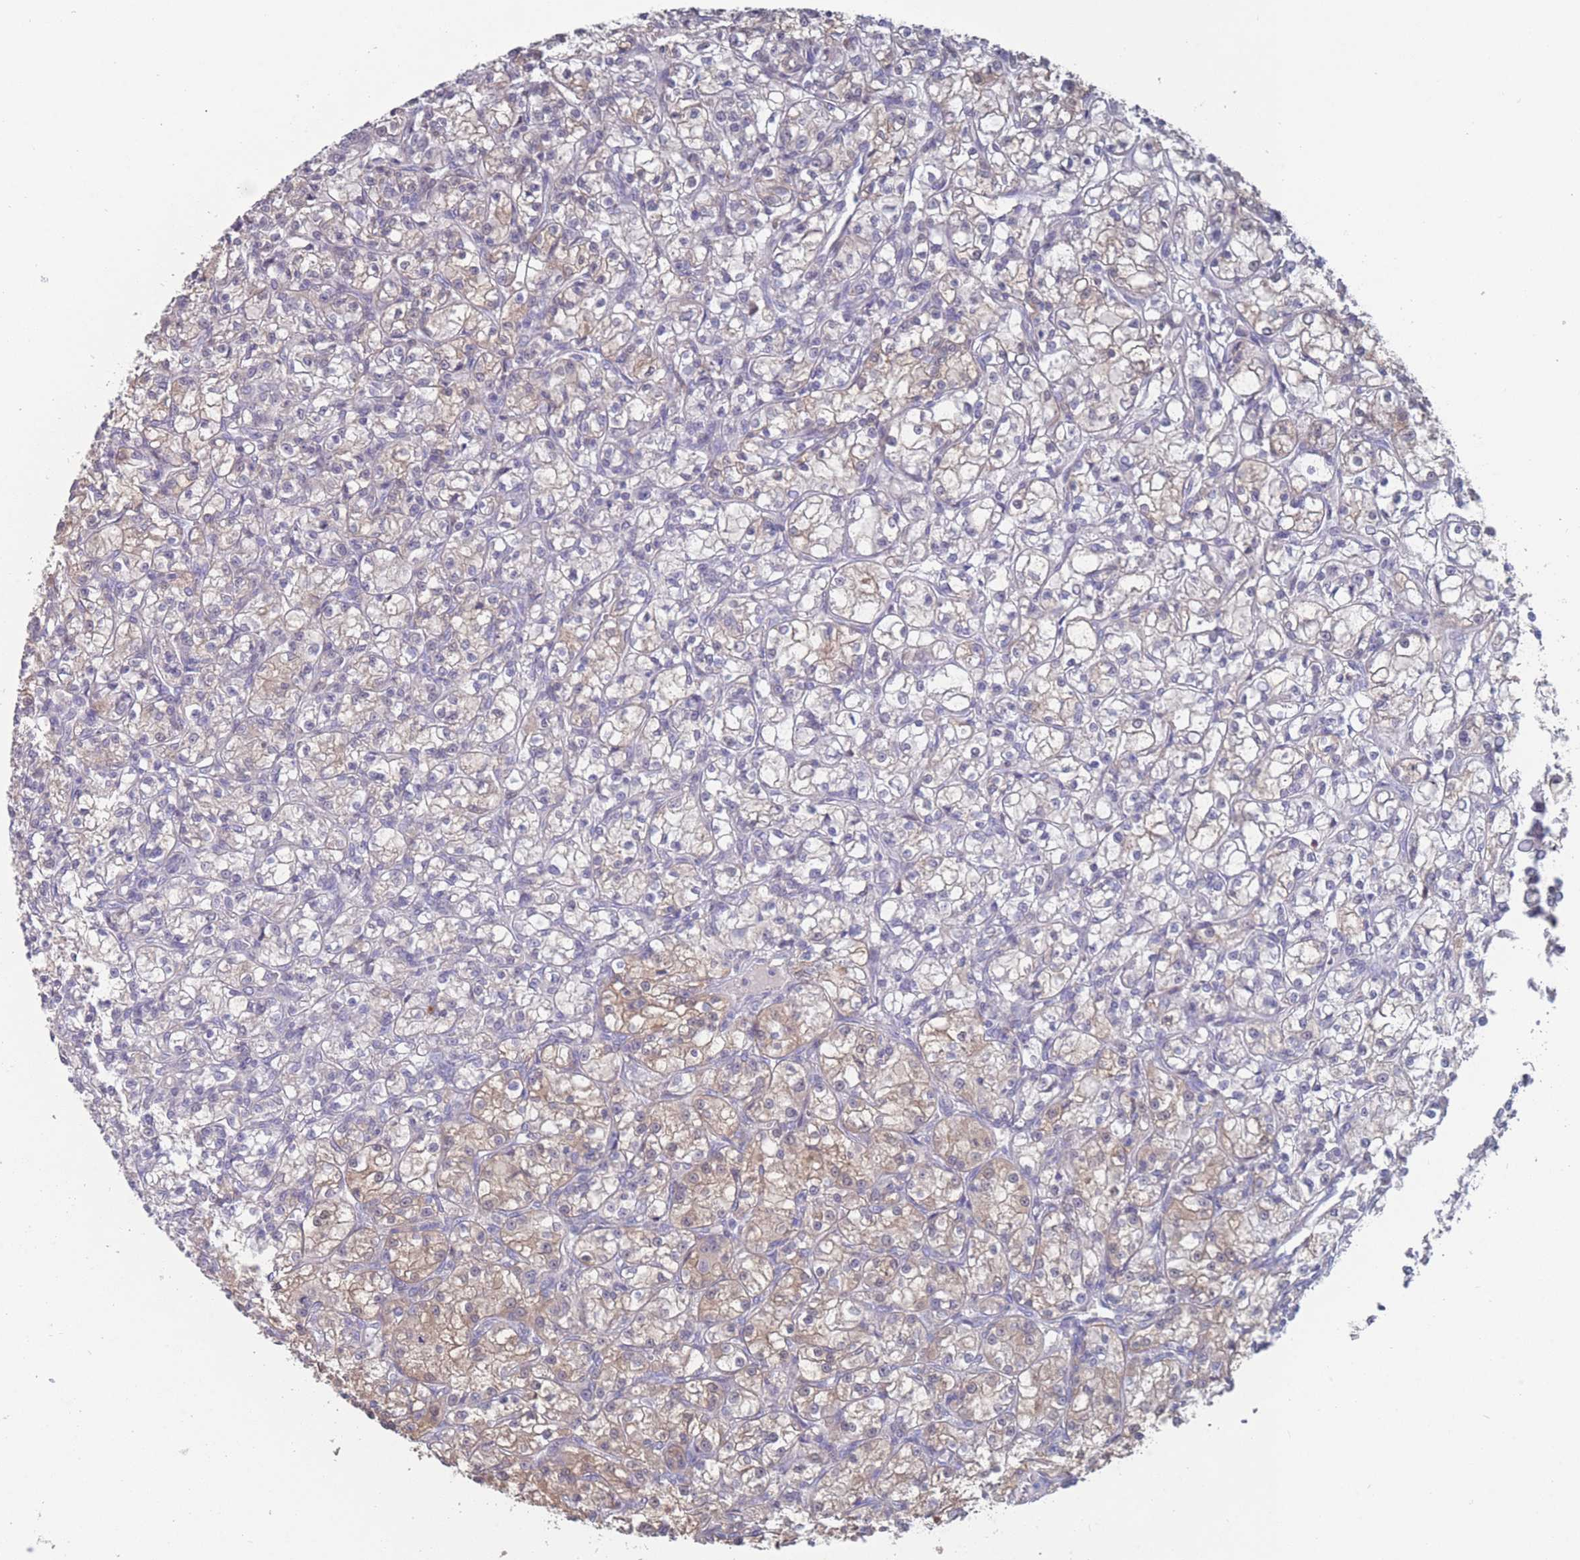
{"staining": {"intensity": "weak", "quantity": "<25%", "location": "cytoplasmic/membranous"}, "tissue": "renal cancer", "cell_type": "Tumor cells", "image_type": "cancer", "snomed": [{"axis": "morphology", "description": "Adenocarcinoma, NOS"}, {"axis": "topography", "description": "Kidney"}], "caption": "Histopathology image shows no significant protein positivity in tumor cells of renal cancer (adenocarcinoma).", "gene": "CYP51A1", "patient": {"sex": "female", "age": 59}}